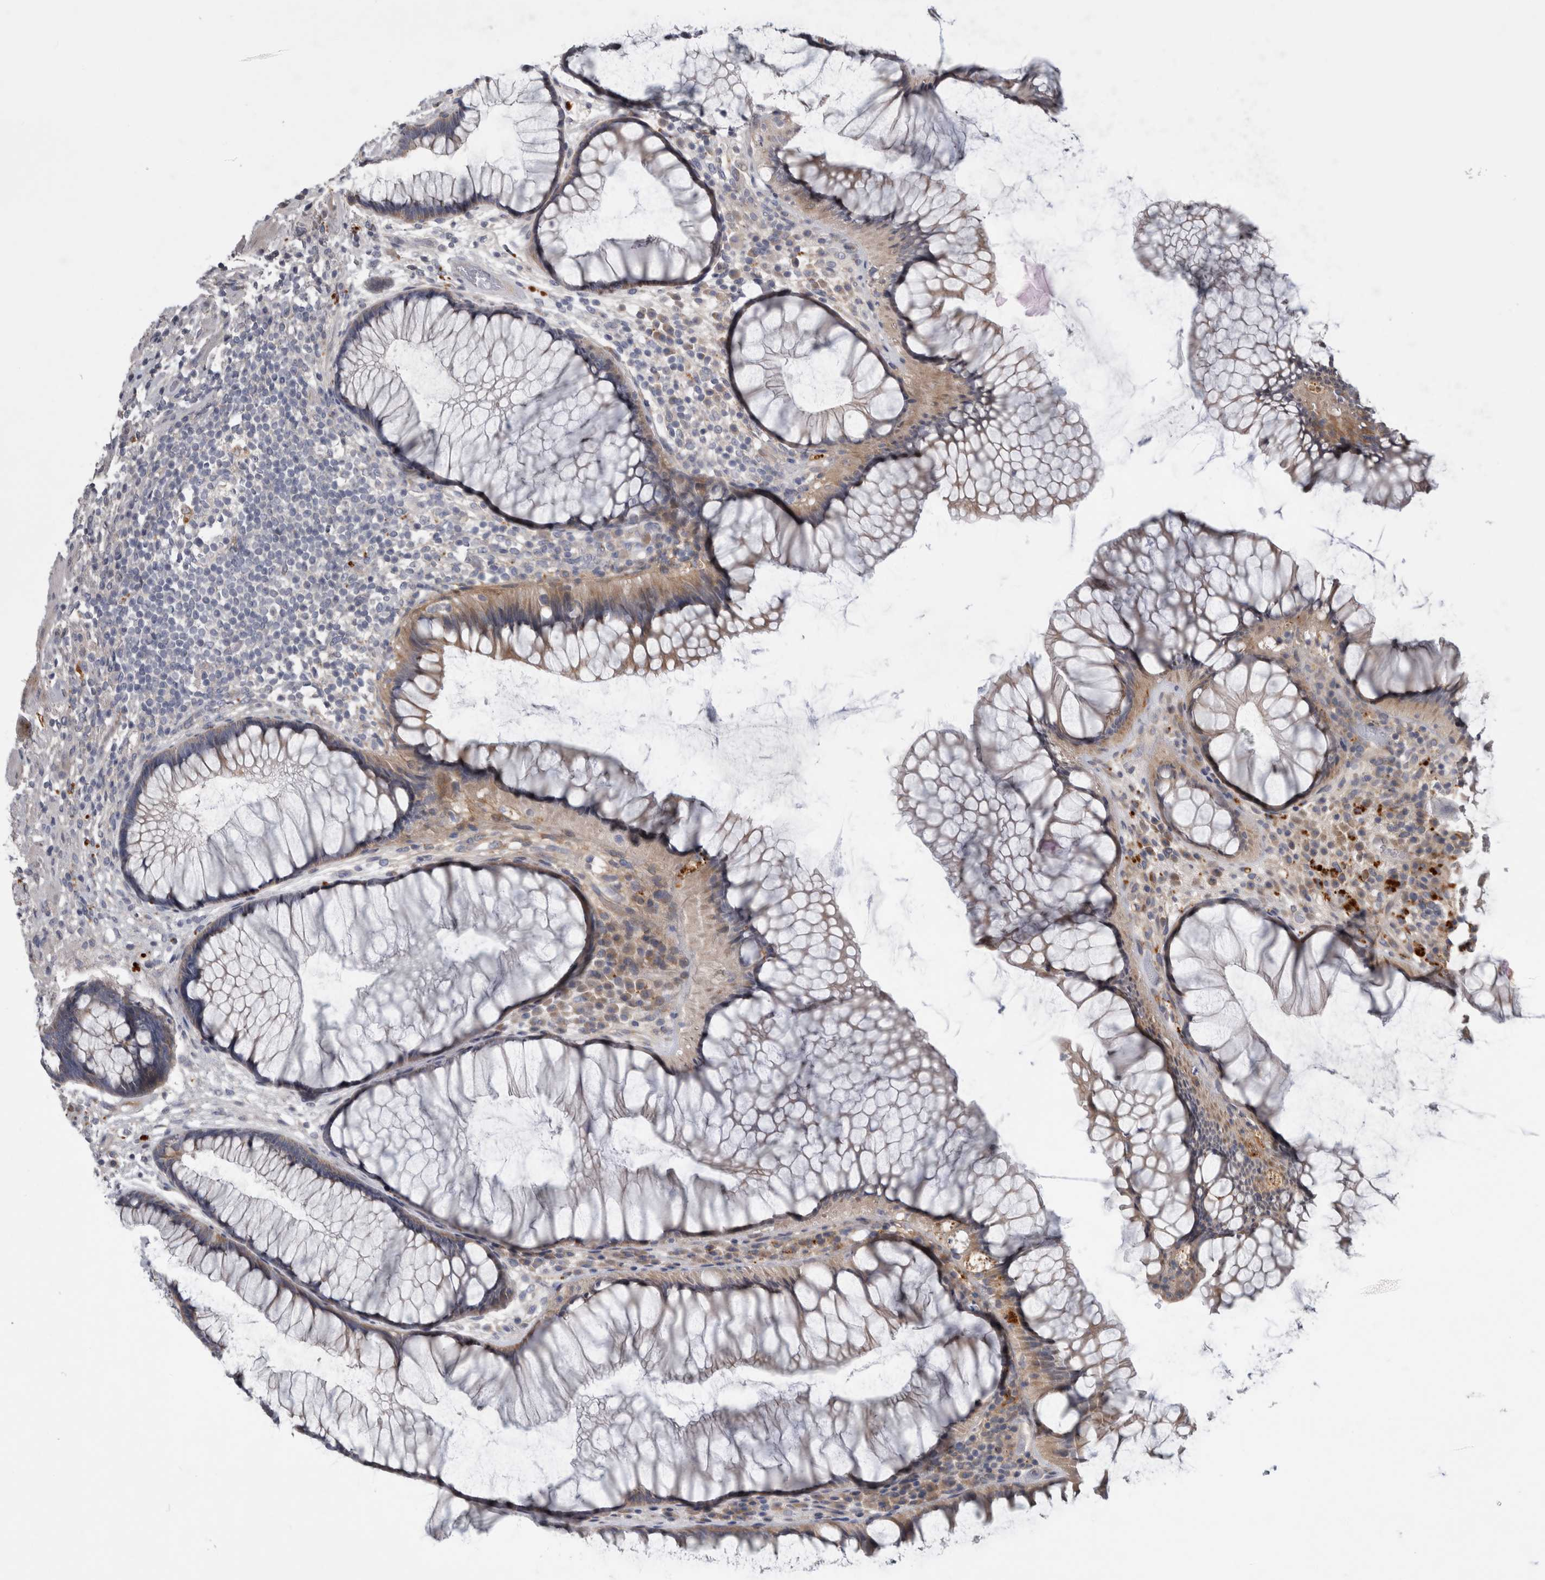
{"staining": {"intensity": "weak", "quantity": ">75%", "location": "cytoplasmic/membranous"}, "tissue": "rectum", "cell_type": "Glandular cells", "image_type": "normal", "snomed": [{"axis": "morphology", "description": "Normal tissue, NOS"}, {"axis": "topography", "description": "Rectum"}], "caption": "Immunohistochemical staining of unremarkable human rectum shows low levels of weak cytoplasmic/membranous expression in approximately >75% of glandular cells. (brown staining indicates protein expression, while blue staining denotes nuclei).", "gene": "ATXN2", "patient": {"sex": "male", "age": 51}}